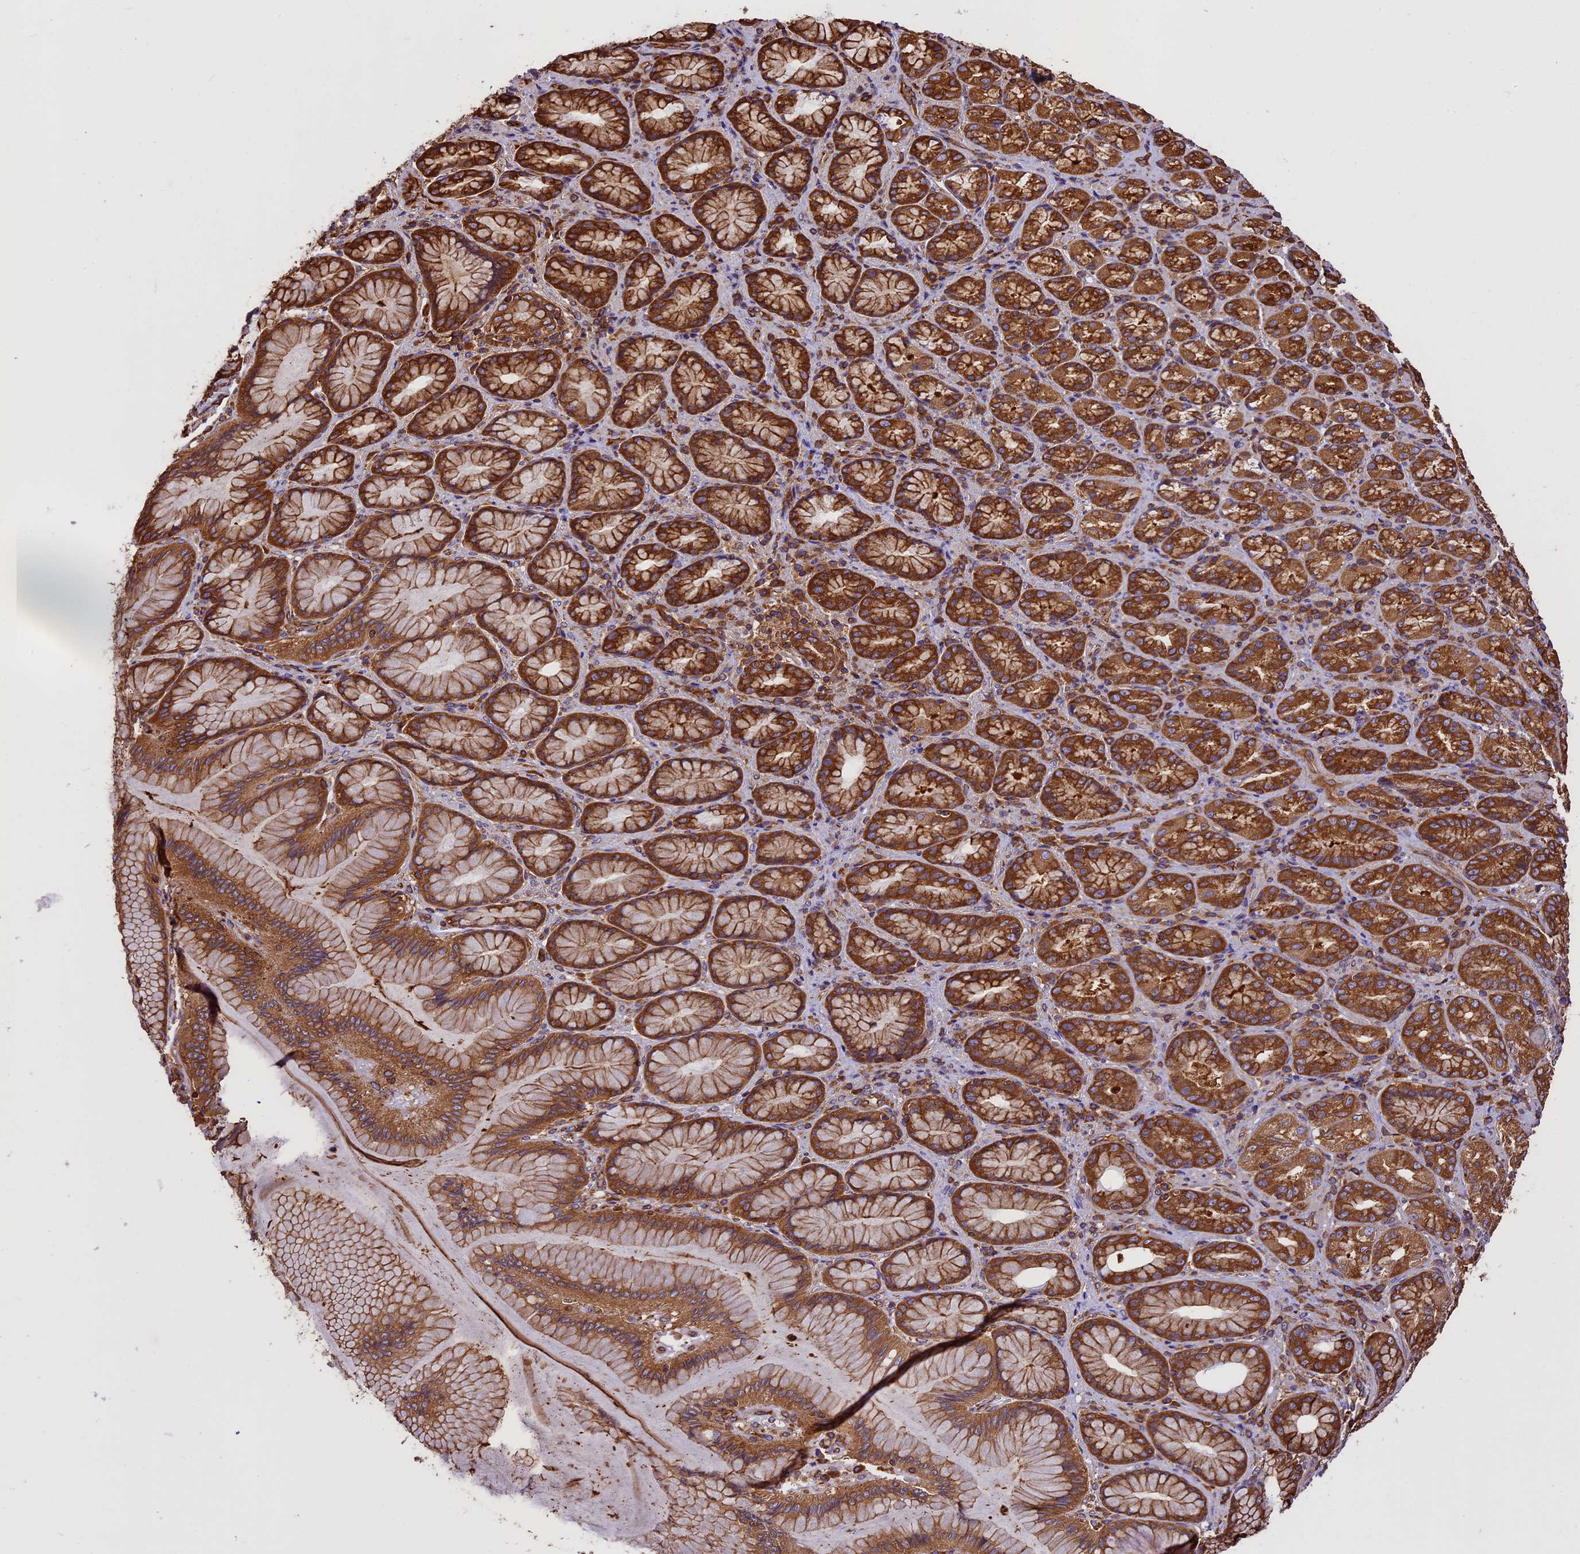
{"staining": {"intensity": "strong", "quantity": ">75%", "location": "cytoplasmic/membranous"}, "tissue": "stomach cancer", "cell_type": "Tumor cells", "image_type": "cancer", "snomed": [{"axis": "morphology", "description": "Adenocarcinoma, NOS"}, {"axis": "topography", "description": "Stomach"}], "caption": "Stomach cancer tissue reveals strong cytoplasmic/membranous positivity in about >75% of tumor cells, visualized by immunohistochemistry. (DAB IHC, brown staining for protein, blue staining for nuclei).", "gene": "KARS1", "patient": {"sex": "female", "age": 79}}